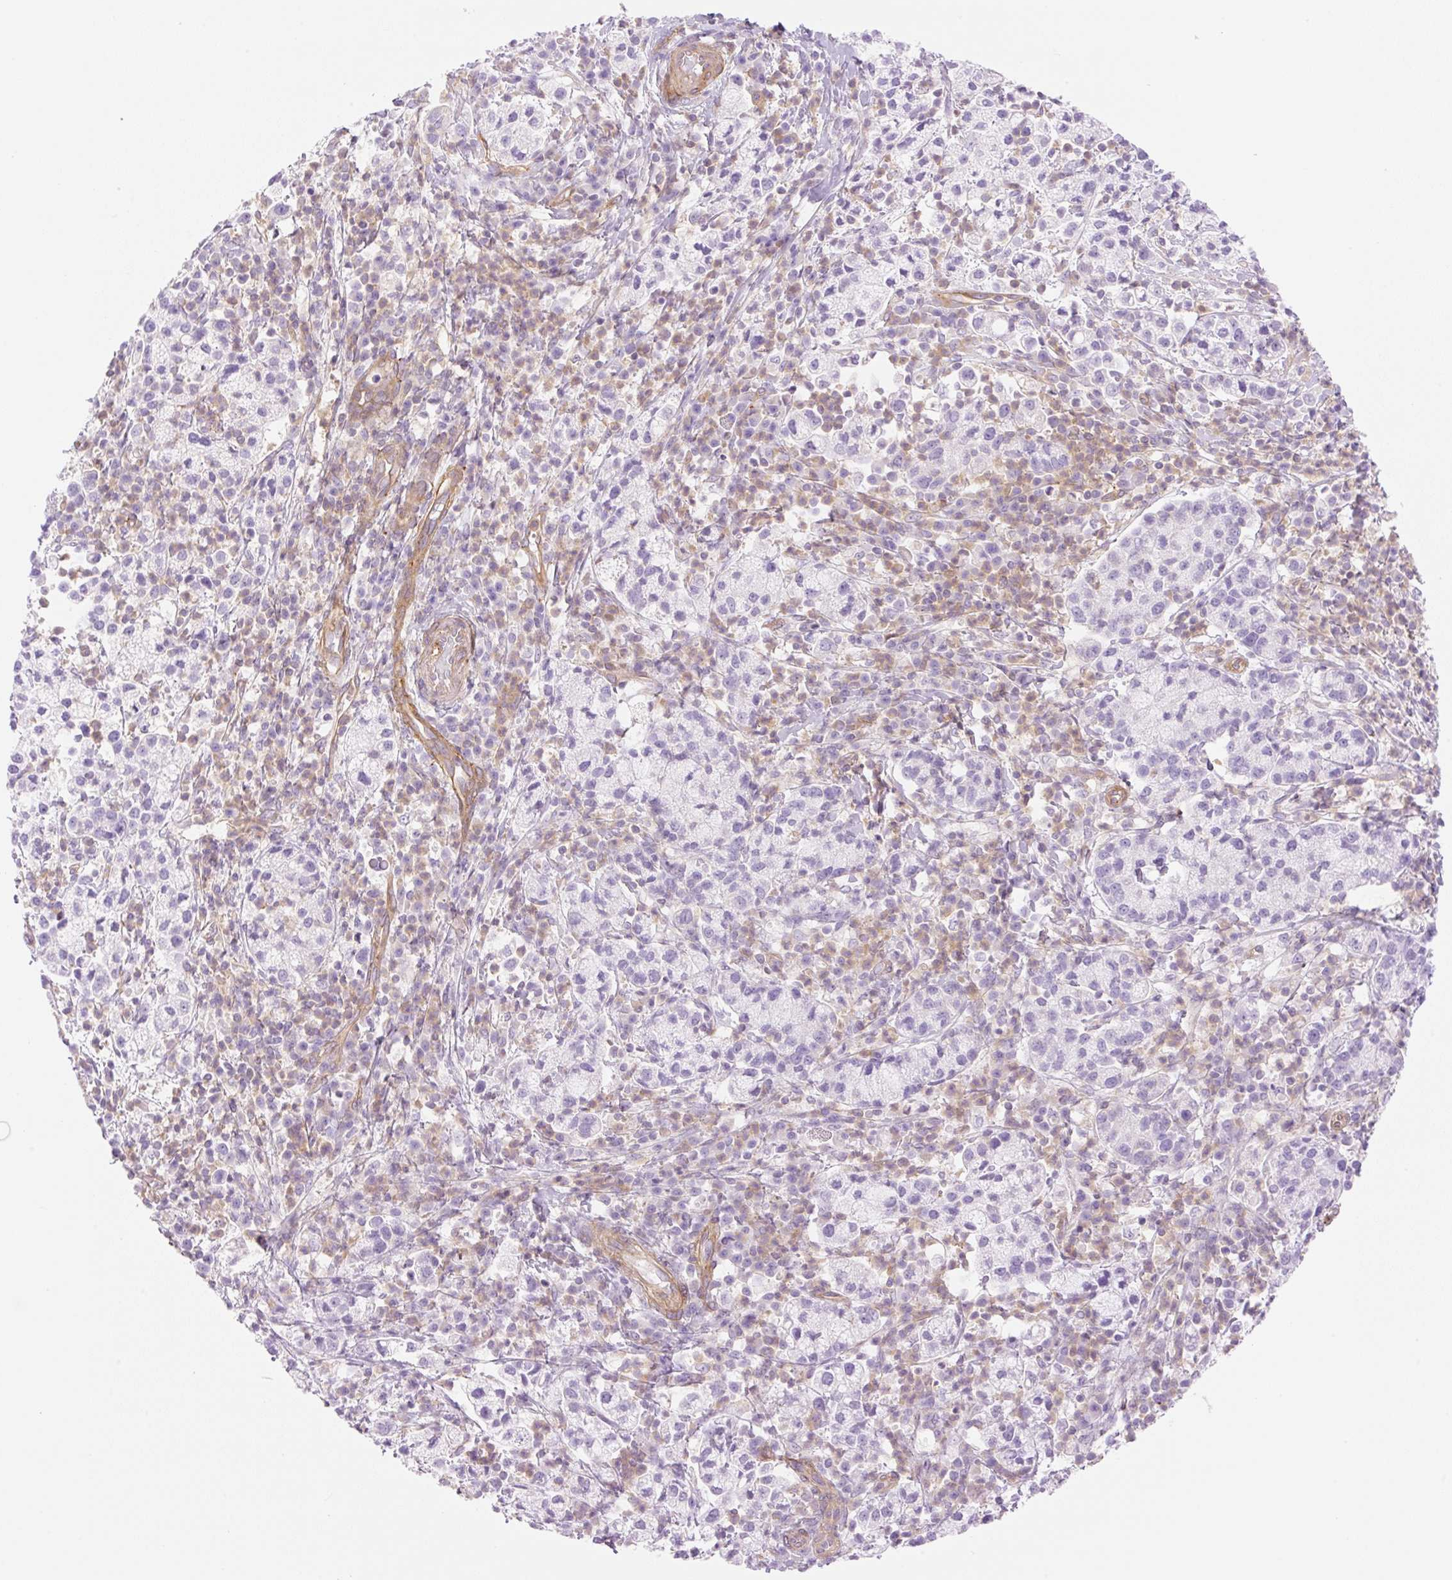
{"staining": {"intensity": "negative", "quantity": "none", "location": "none"}, "tissue": "cervical cancer", "cell_type": "Tumor cells", "image_type": "cancer", "snomed": [{"axis": "morphology", "description": "Normal tissue, NOS"}, {"axis": "morphology", "description": "Adenocarcinoma, NOS"}, {"axis": "topography", "description": "Cervix"}], "caption": "DAB immunohistochemical staining of cervical cancer exhibits no significant expression in tumor cells.", "gene": "EHD3", "patient": {"sex": "female", "age": 44}}